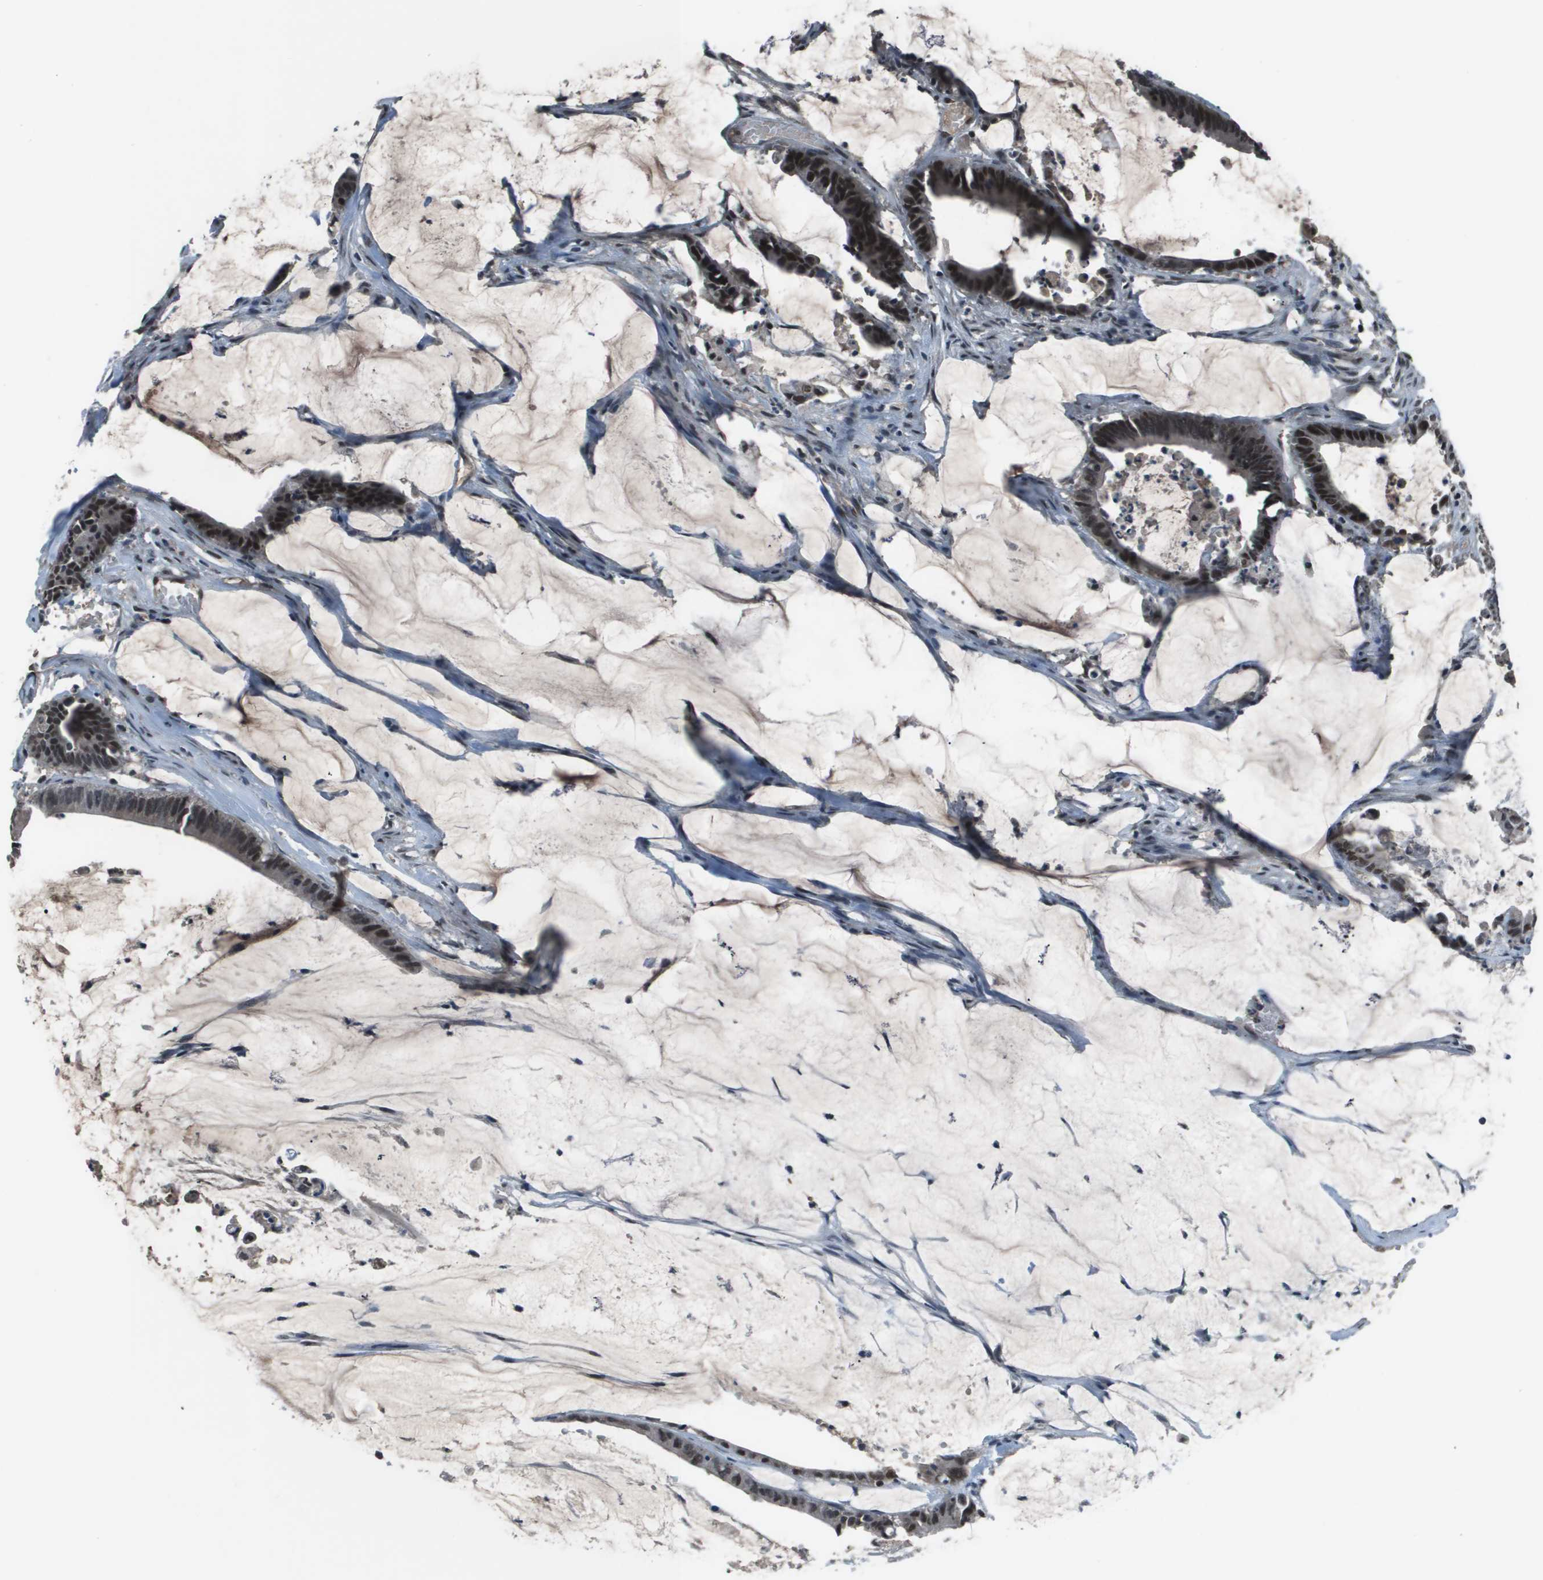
{"staining": {"intensity": "strong", "quantity": ">75%", "location": "nuclear"}, "tissue": "colorectal cancer", "cell_type": "Tumor cells", "image_type": "cancer", "snomed": [{"axis": "morphology", "description": "Adenocarcinoma, NOS"}, {"axis": "topography", "description": "Rectum"}], "caption": "A photomicrograph showing strong nuclear expression in about >75% of tumor cells in colorectal cancer (adenocarcinoma), as visualized by brown immunohistochemical staining.", "gene": "THRAP3", "patient": {"sex": "female", "age": 66}}